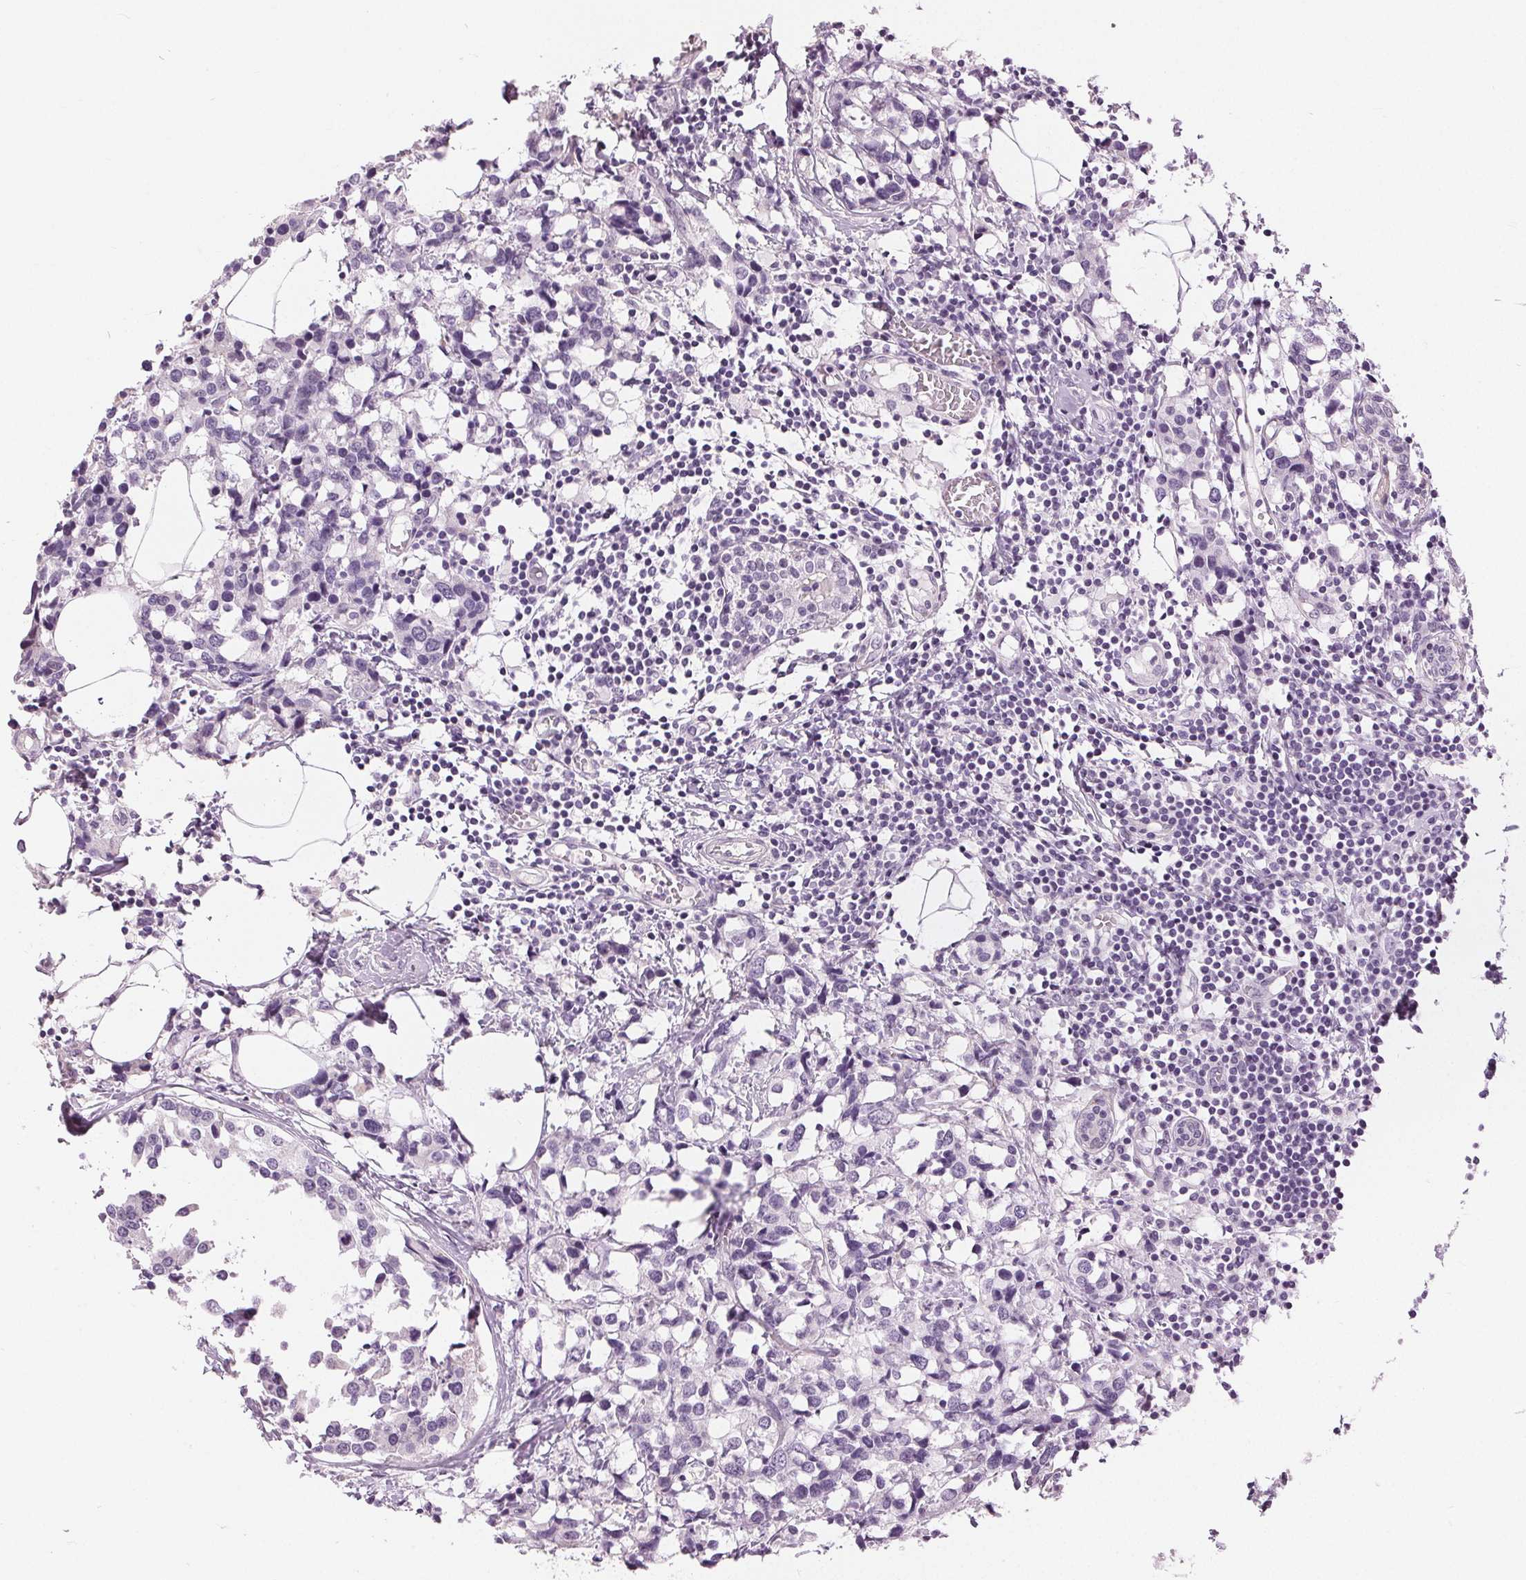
{"staining": {"intensity": "negative", "quantity": "none", "location": "none"}, "tissue": "breast cancer", "cell_type": "Tumor cells", "image_type": "cancer", "snomed": [{"axis": "morphology", "description": "Lobular carcinoma"}, {"axis": "topography", "description": "Breast"}], "caption": "Tumor cells are negative for brown protein staining in breast cancer. (DAB (3,3'-diaminobenzidine) IHC, high magnification).", "gene": "MISP", "patient": {"sex": "female", "age": 59}}